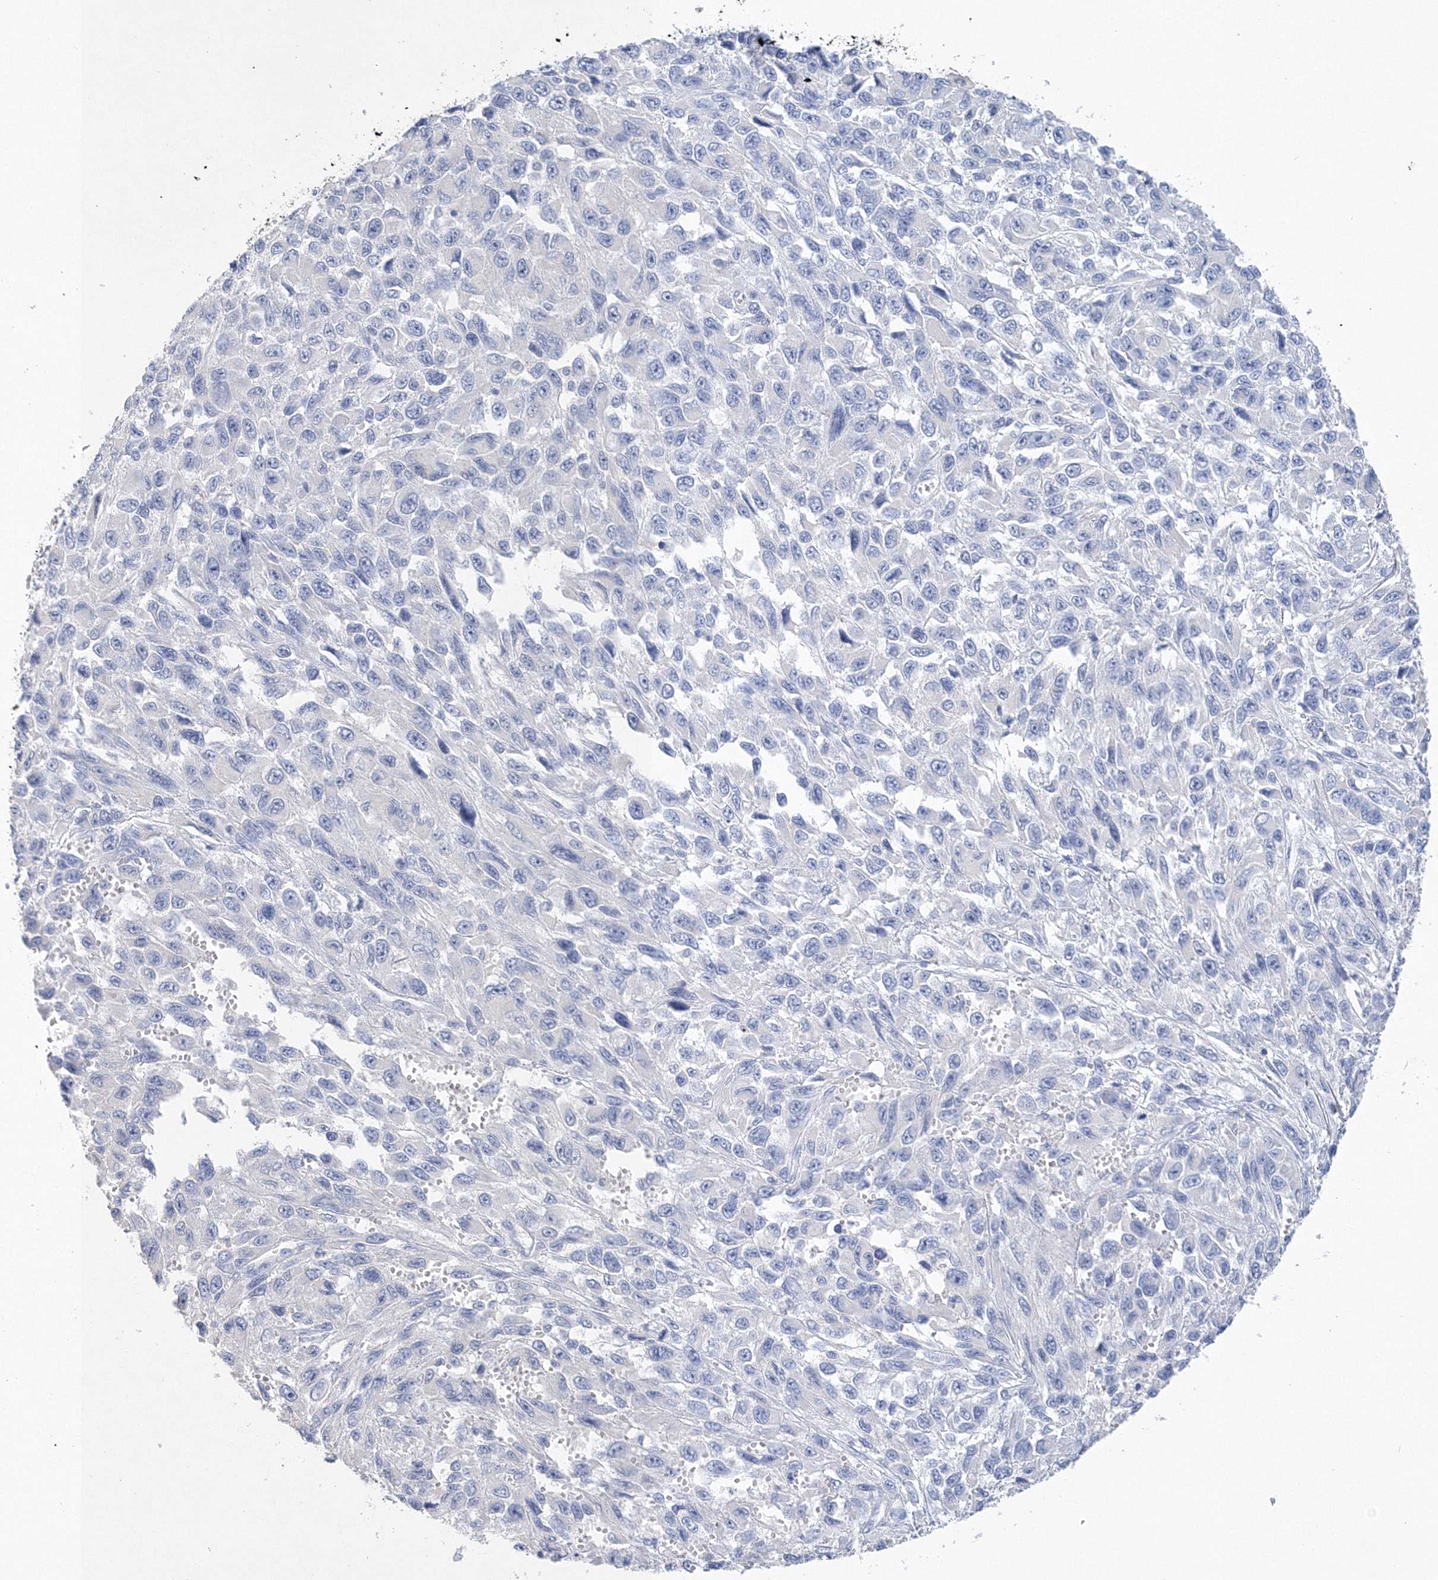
{"staining": {"intensity": "negative", "quantity": "none", "location": "none"}, "tissue": "melanoma", "cell_type": "Tumor cells", "image_type": "cancer", "snomed": [{"axis": "morphology", "description": "Malignant melanoma, NOS"}, {"axis": "topography", "description": "Skin"}], "caption": "Malignant melanoma was stained to show a protein in brown. There is no significant positivity in tumor cells. (DAB immunohistochemistry (IHC), high magnification).", "gene": "OSBPL6", "patient": {"sex": "female", "age": 96}}